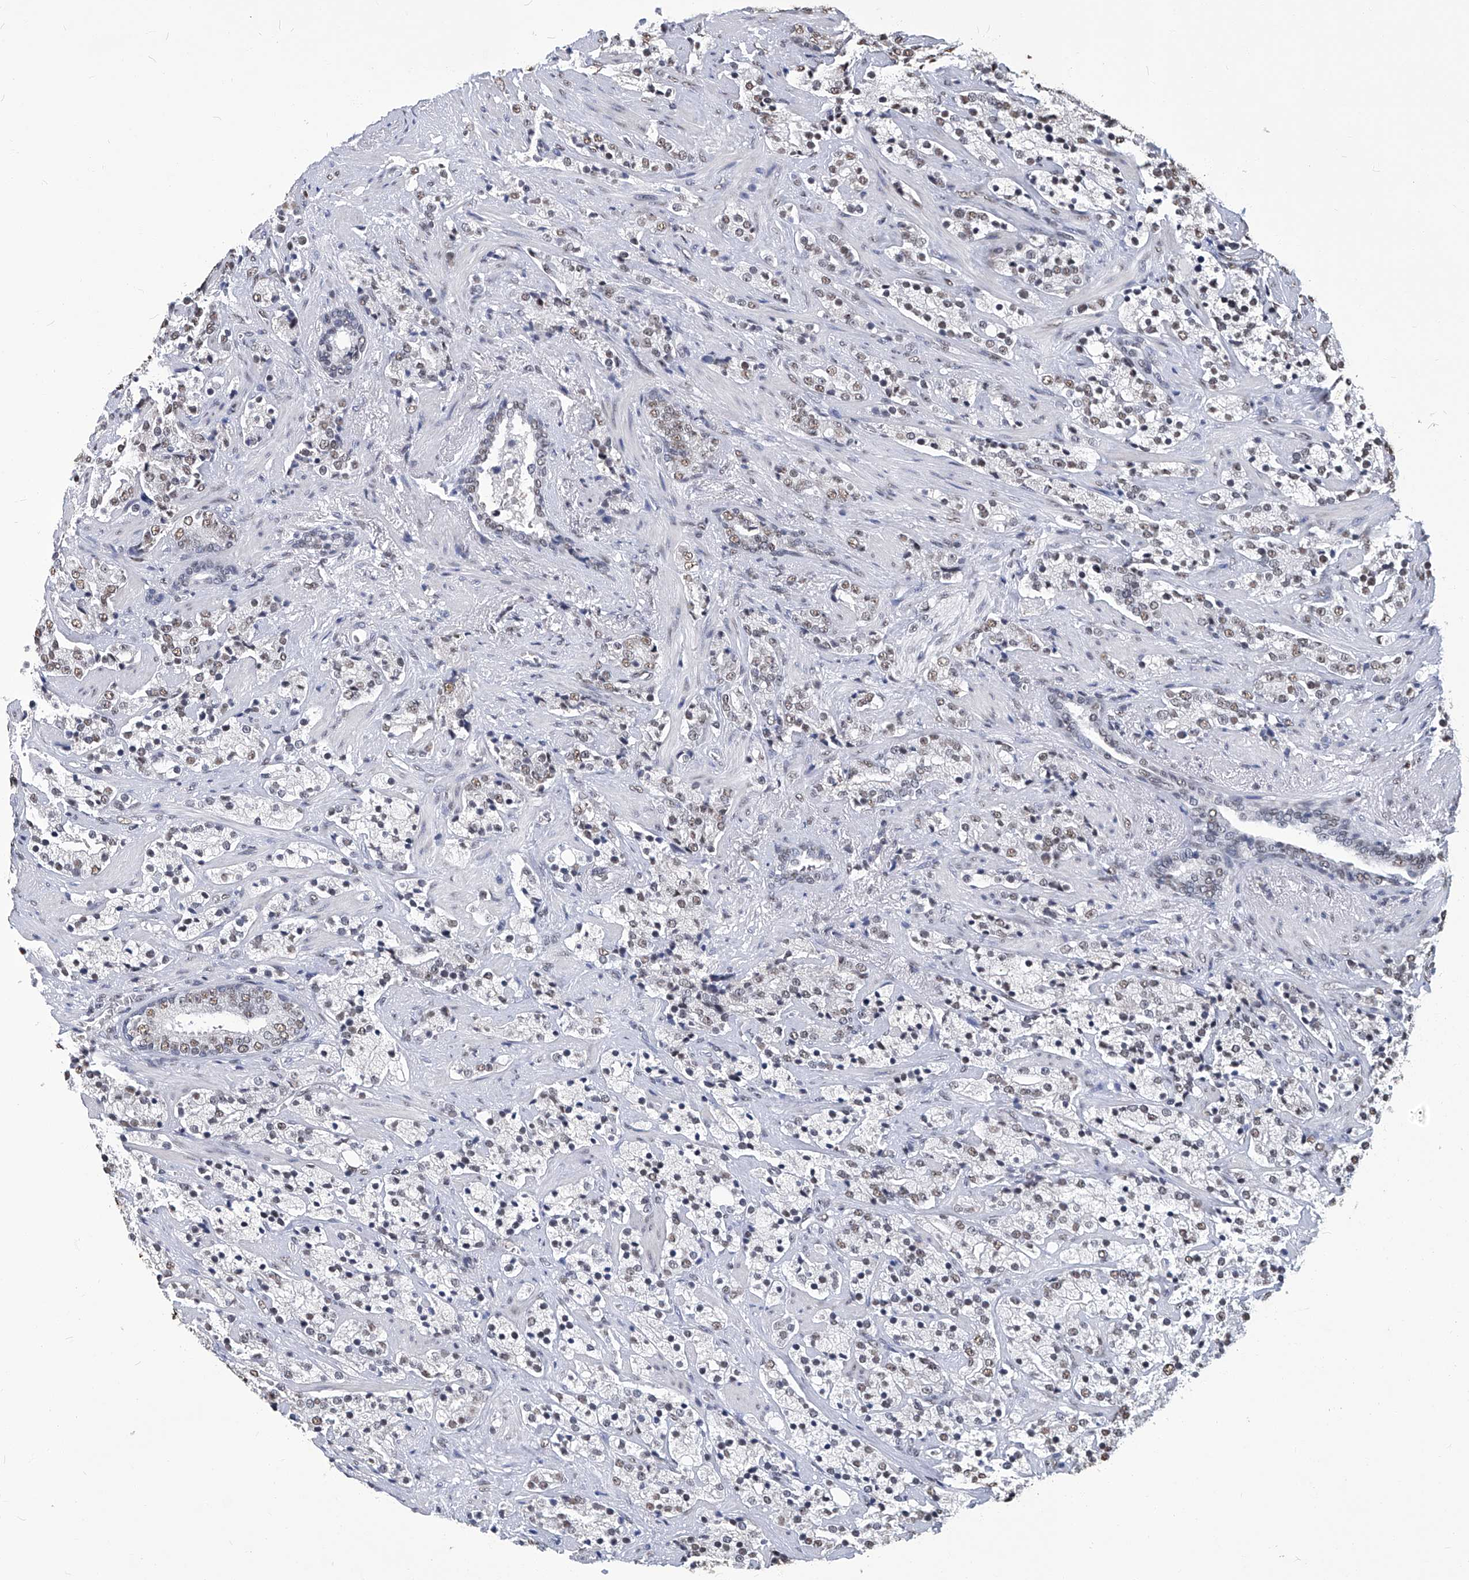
{"staining": {"intensity": "weak", "quantity": "25%-75%", "location": "nuclear"}, "tissue": "prostate cancer", "cell_type": "Tumor cells", "image_type": "cancer", "snomed": [{"axis": "morphology", "description": "Adenocarcinoma, High grade"}, {"axis": "topography", "description": "Prostate"}], "caption": "Weak nuclear expression for a protein is appreciated in approximately 25%-75% of tumor cells of prostate high-grade adenocarcinoma using immunohistochemistry.", "gene": "HBP1", "patient": {"sex": "male", "age": 71}}